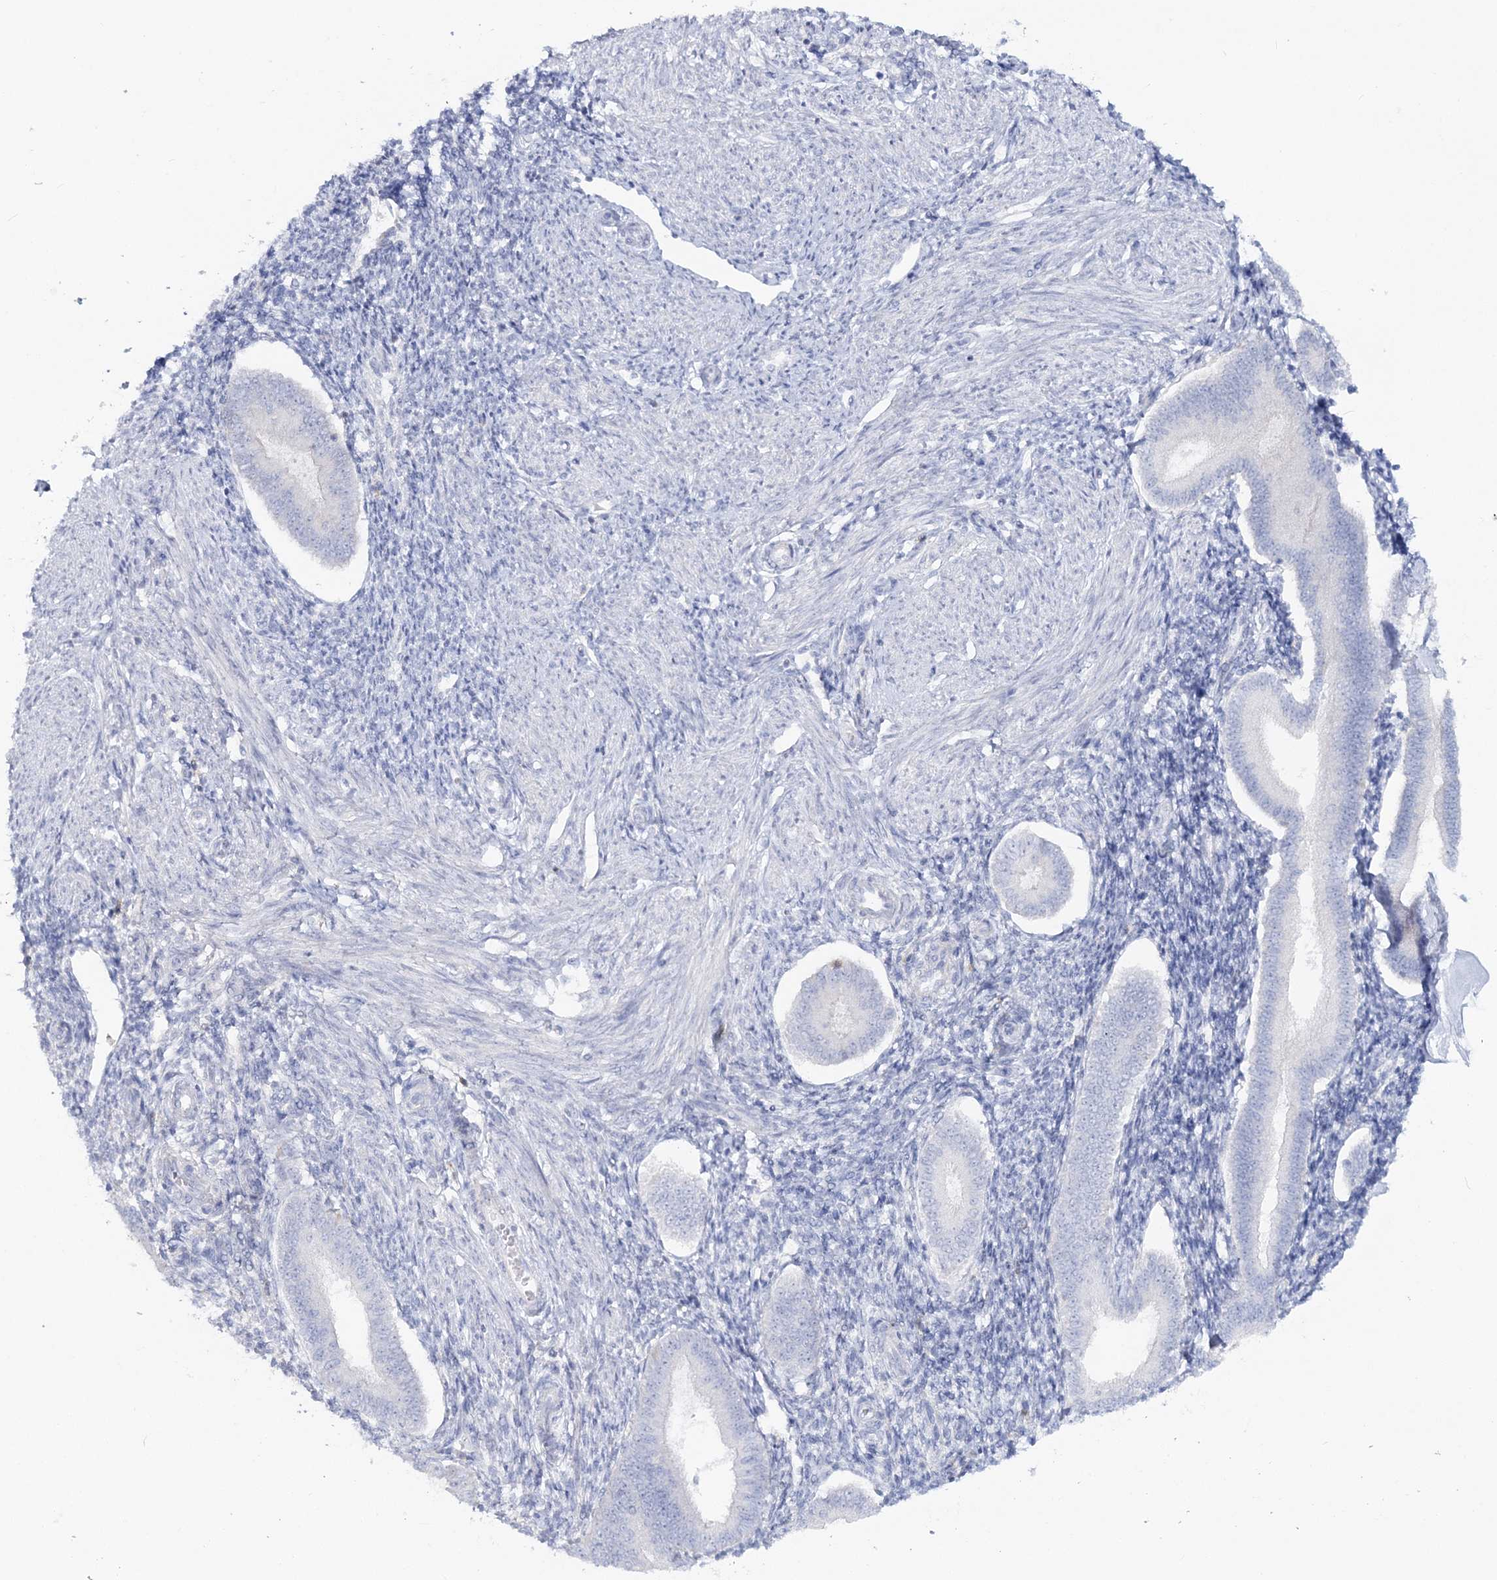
{"staining": {"intensity": "negative", "quantity": "none", "location": "none"}, "tissue": "endometrium", "cell_type": "Cells in endometrial stroma", "image_type": "normal", "snomed": [{"axis": "morphology", "description": "Normal tissue, NOS"}, {"axis": "topography", "description": "Uterus"}, {"axis": "topography", "description": "Endometrium"}], "caption": "This micrograph is of benign endometrium stained with immunohistochemistry to label a protein in brown with the nuclei are counter-stained blue. There is no positivity in cells in endometrial stroma.", "gene": "WDSUB1", "patient": {"sex": "female", "age": 48}}